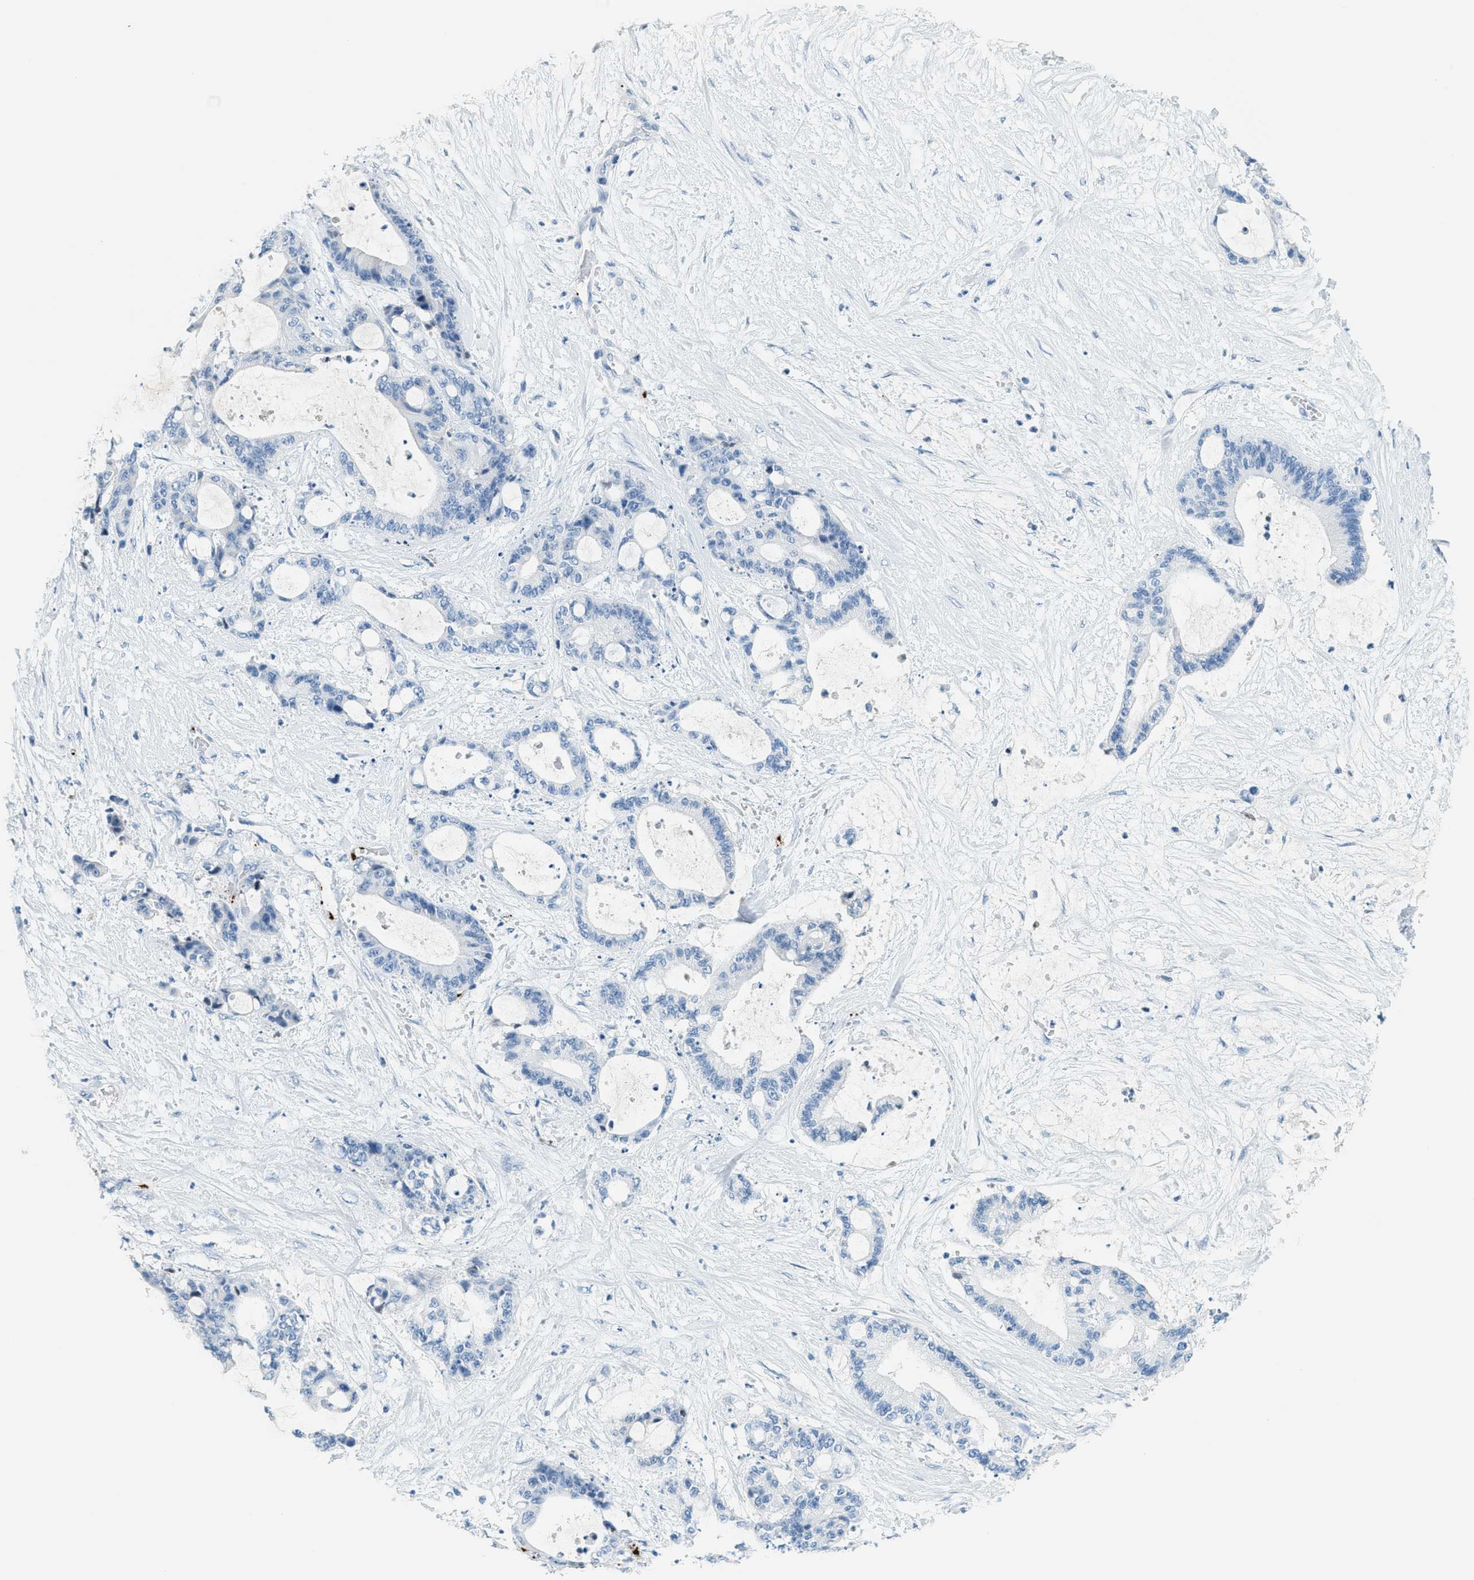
{"staining": {"intensity": "negative", "quantity": "none", "location": "none"}, "tissue": "liver cancer", "cell_type": "Tumor cells", "image_type": "cancer", "snomed": [{"axis": "morphology", "description": "Cholangiocarcinoma"}, {"axis": "topography", "description": "Liver"}], "caption": "This is a histopathology image of immunohistochemistry staining of liver cholangiocarcinoma, which shows no positivity in tumor cells. (DAB (3,3'-diaminobenzidine) IHC, high magnification).", "gene": "PPBP", "patient": {"sex": "female", "age": 73}}